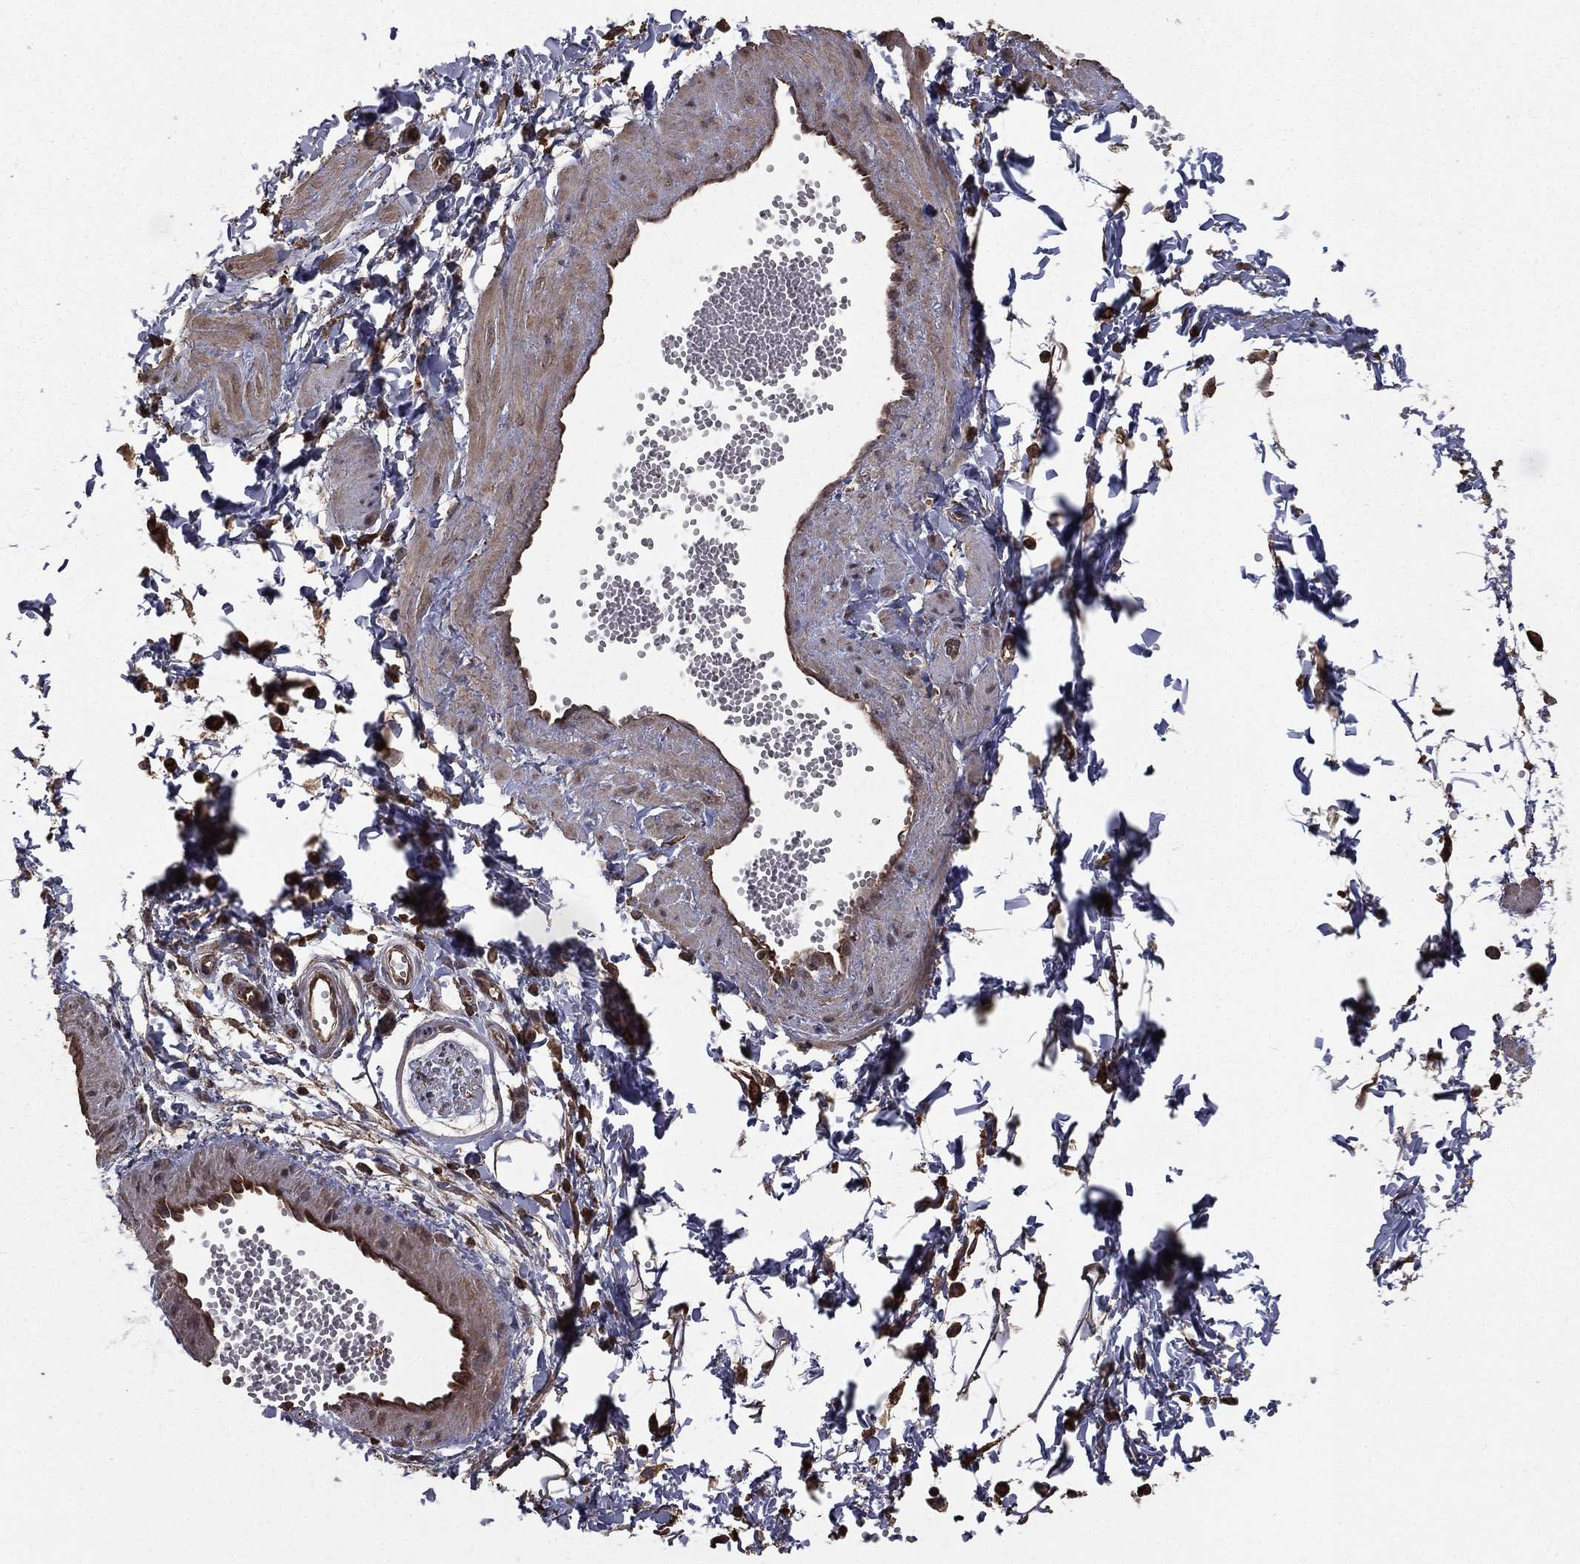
{"staining": {"intensity": "negative", "quantity": "none", "location": "none"}, "tissue": "adipose tissue", "cell_type": "Adipocytes", "image_type": "normal", "snomed": [{"axis": "morphology", "description": "Normal tissue, NOS"}, {"axis": "topography", "description": "Smooth muscle"}, {"axis": "topography", "description": "Peripheral nerve tissue"}], "caption": "The micrograph reveals no significant positivity in adipocytes of adipose tissue. (Brightfield microscopy of DAB (3,3'-diaminobenzidine) IHC at high magnification).", "gene": "BIRC6", "patient": {"sex": "male", "age": 22}}